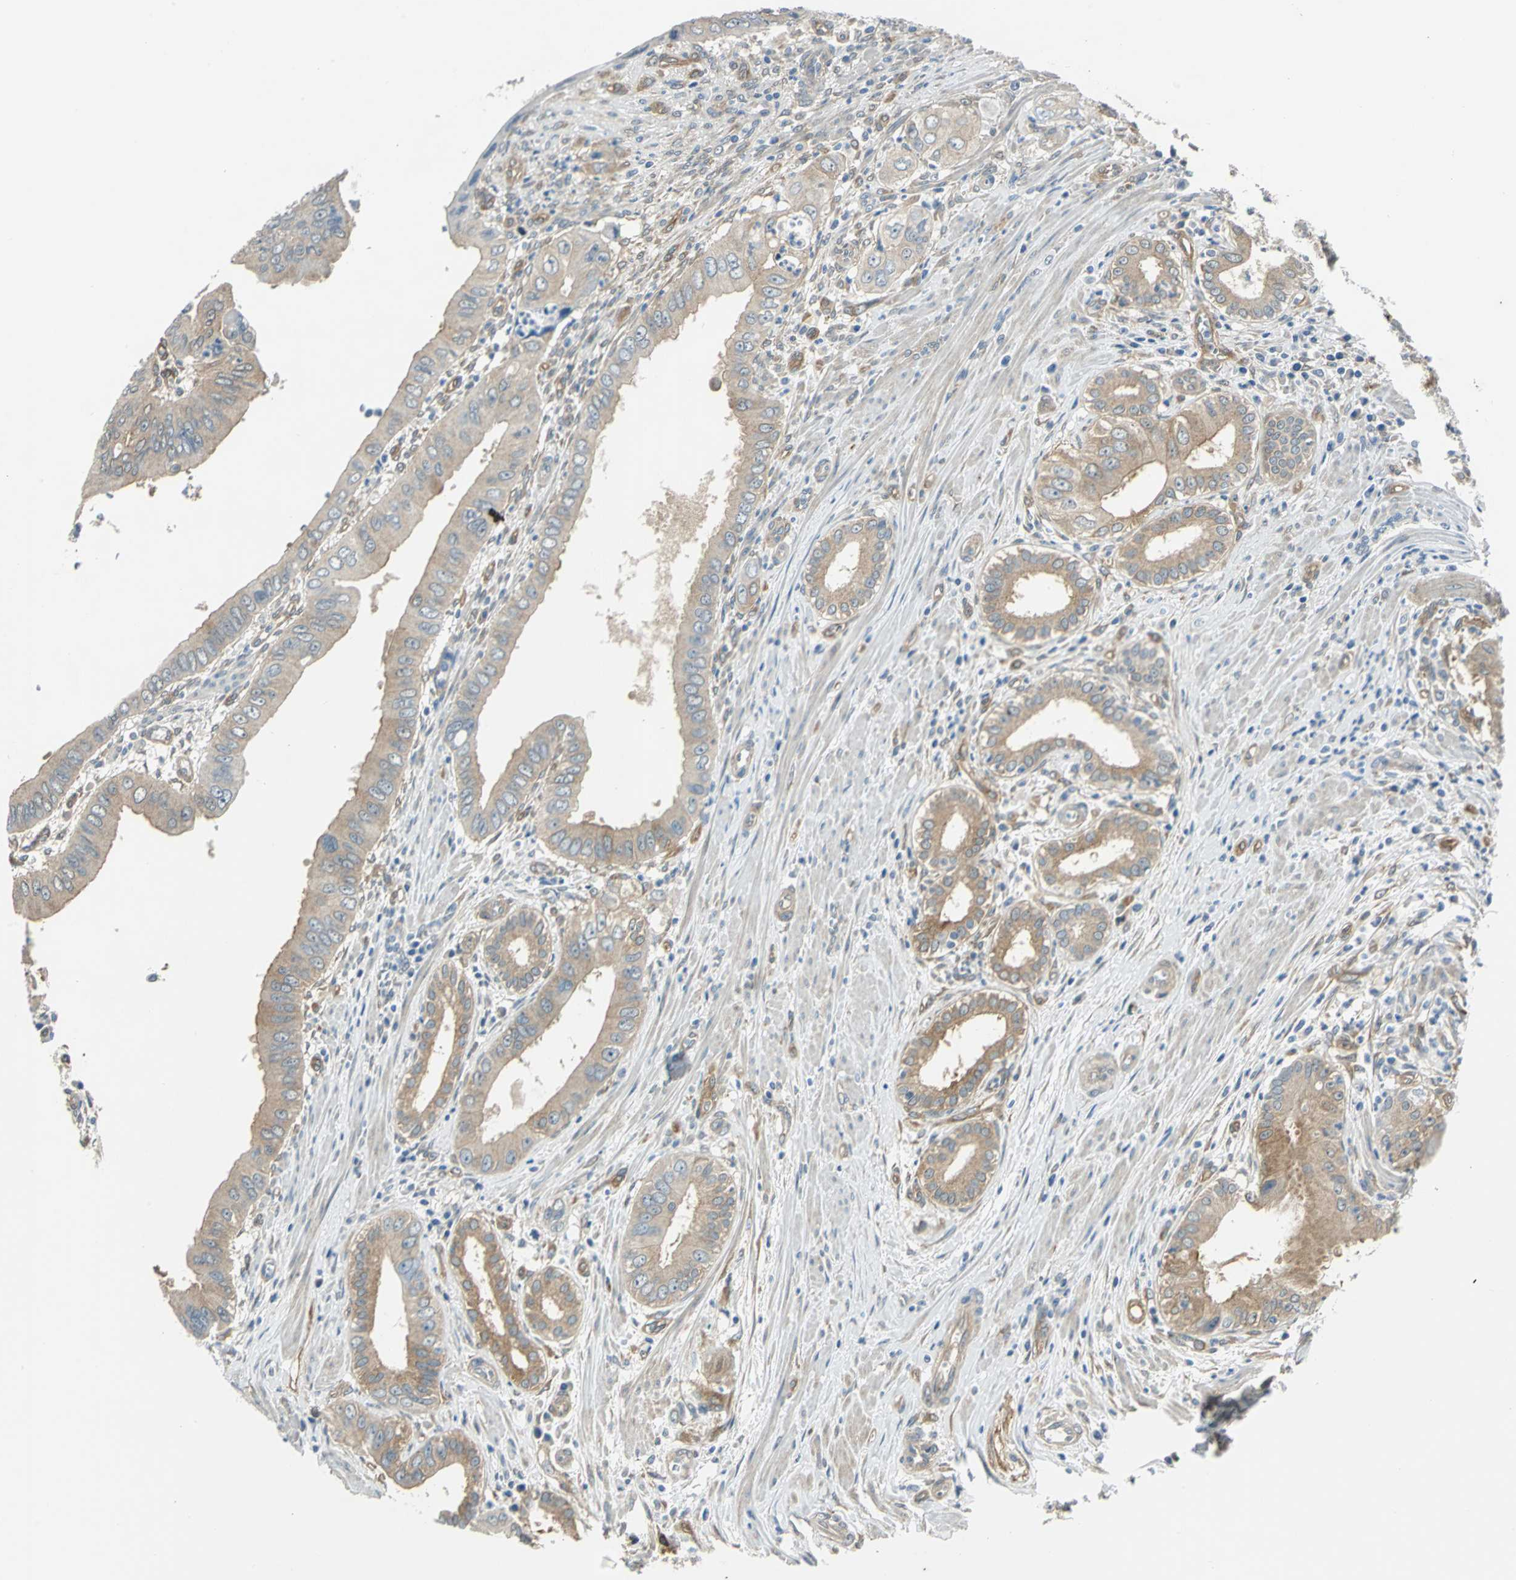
{"staining": {"intensity": "weak", "quantity": ">75%", "location": "cytoplasmic/membranous"}, "tissue": "pancreatic cancer", "cell_type": "Tumor cells", "image_type": "cancer", "snomed": [{"axis": "morphology", "description": "Normal tissue, NOS"}, {"axis": "topography", "description": "Lymph node"}], "caption": "Pancreatic cancer stained with DAB immunohistochemistry (IHC) demonstrates low levels of weak cytoplasmic/membranous positivity in approximately >75% of tumor cells. Immunohistochemistry stains the protein of interest in brown and the nuclei are stained blue.", "gene": "CDC42EP1", "patient": {"sex": "male", "age": 50}}